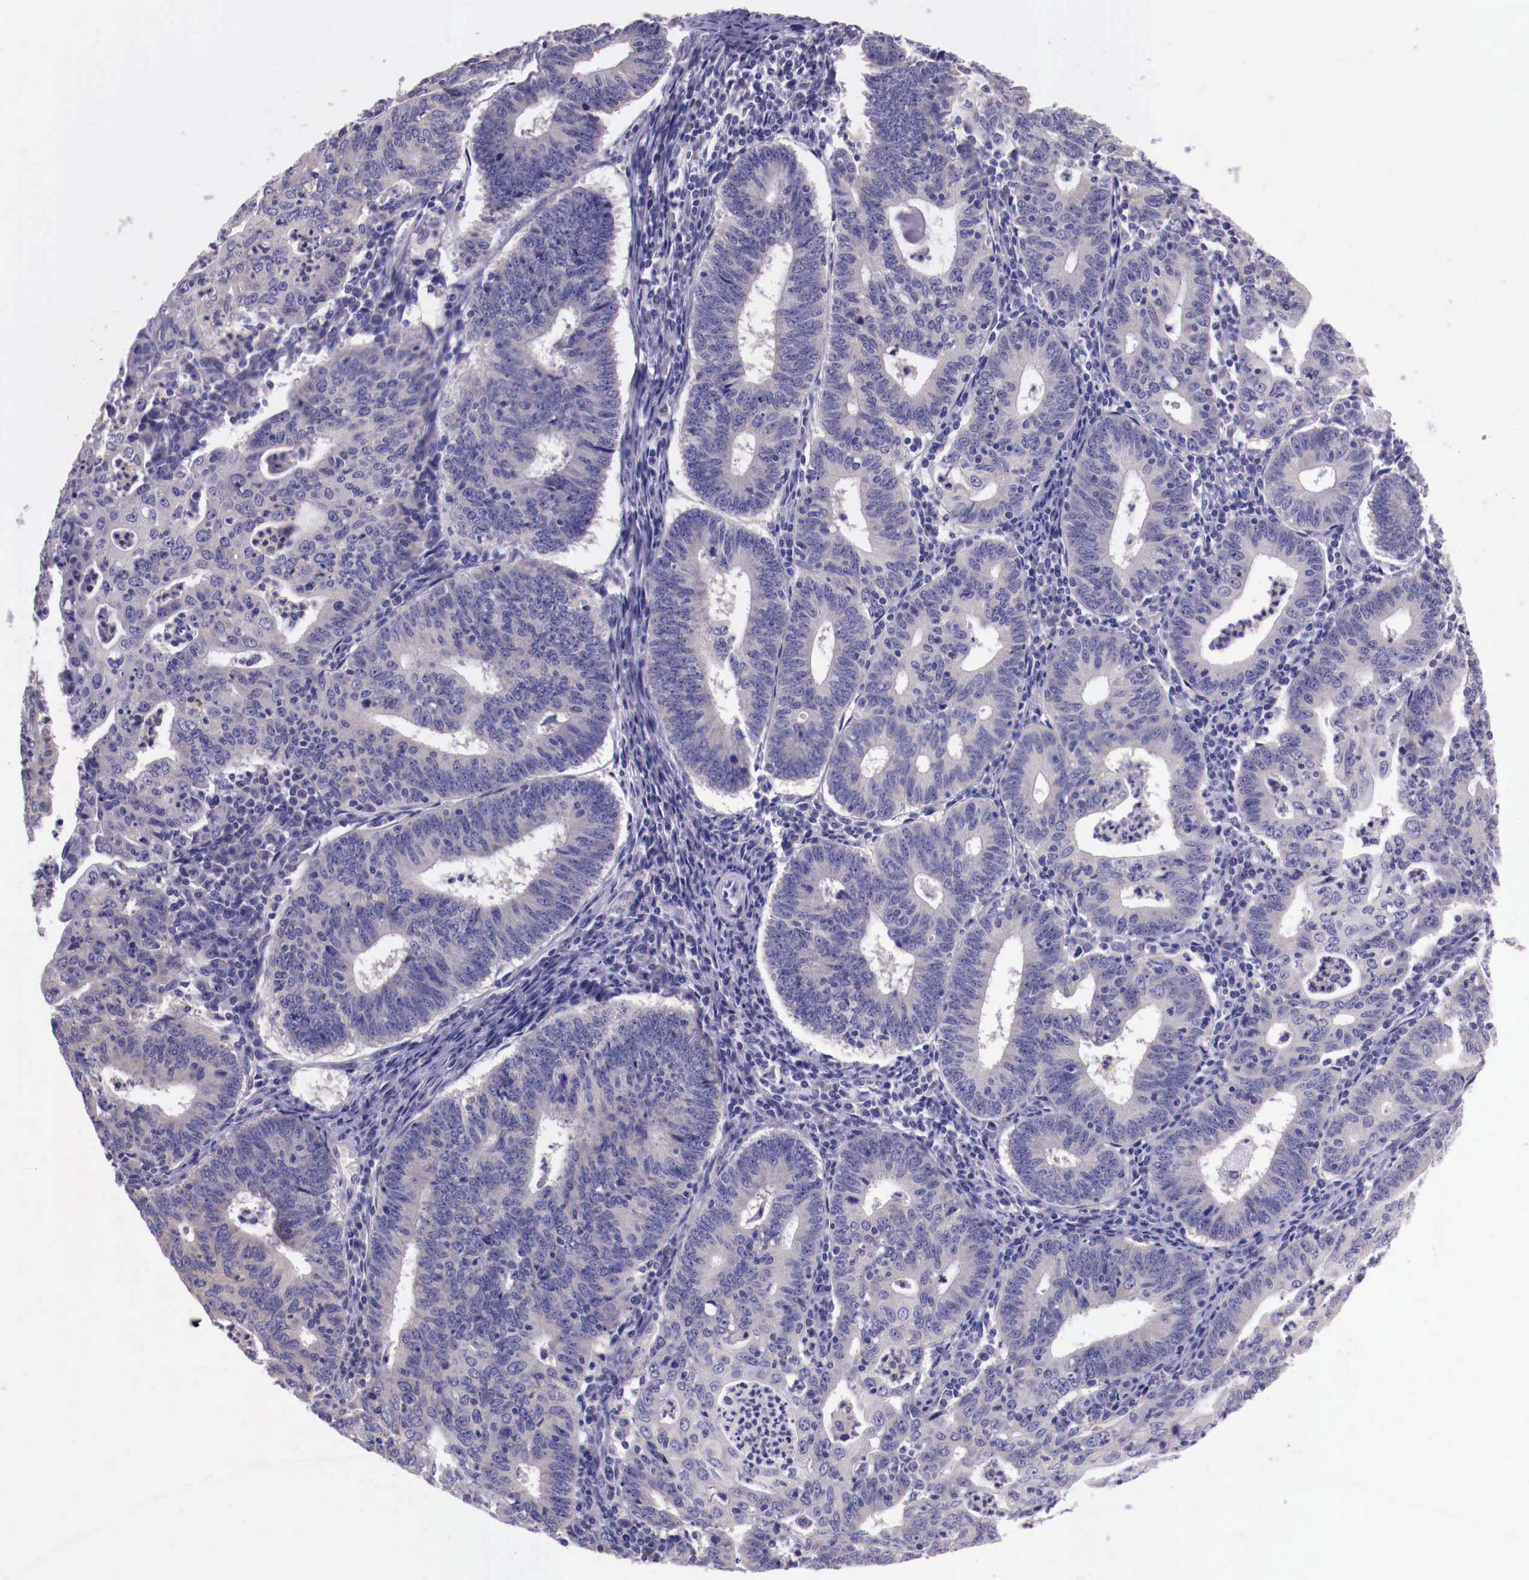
{"staining": {"intensity": "weak", "quantity": "25%-75%", "location": "cytoplasmic/membranous"}, "tissue": "endometrial cancer", "cell_type": "Tumor cells", "image_type": "cancer", "snomed": [{"axis": "morphology", "description": "Adenocarcinoma, NOS"}, {"axis": "topography", "description": "Endometrium"}], "caption": "Immunohistochemistry of endometrial cancer (adenocarcinoma) exhibits low levels of weak cytoplasmic/membranous positivity in approximately 25%-75% of tumor cells. The staining is performed using DAB (3,3'-diaminobenzidine) brown chromogen to label protein expression. The nuclei are counter-stained blue using hematoxylin.", "gene": "GRIPAP1", "patient": {"sex": "female", "age": 60}}